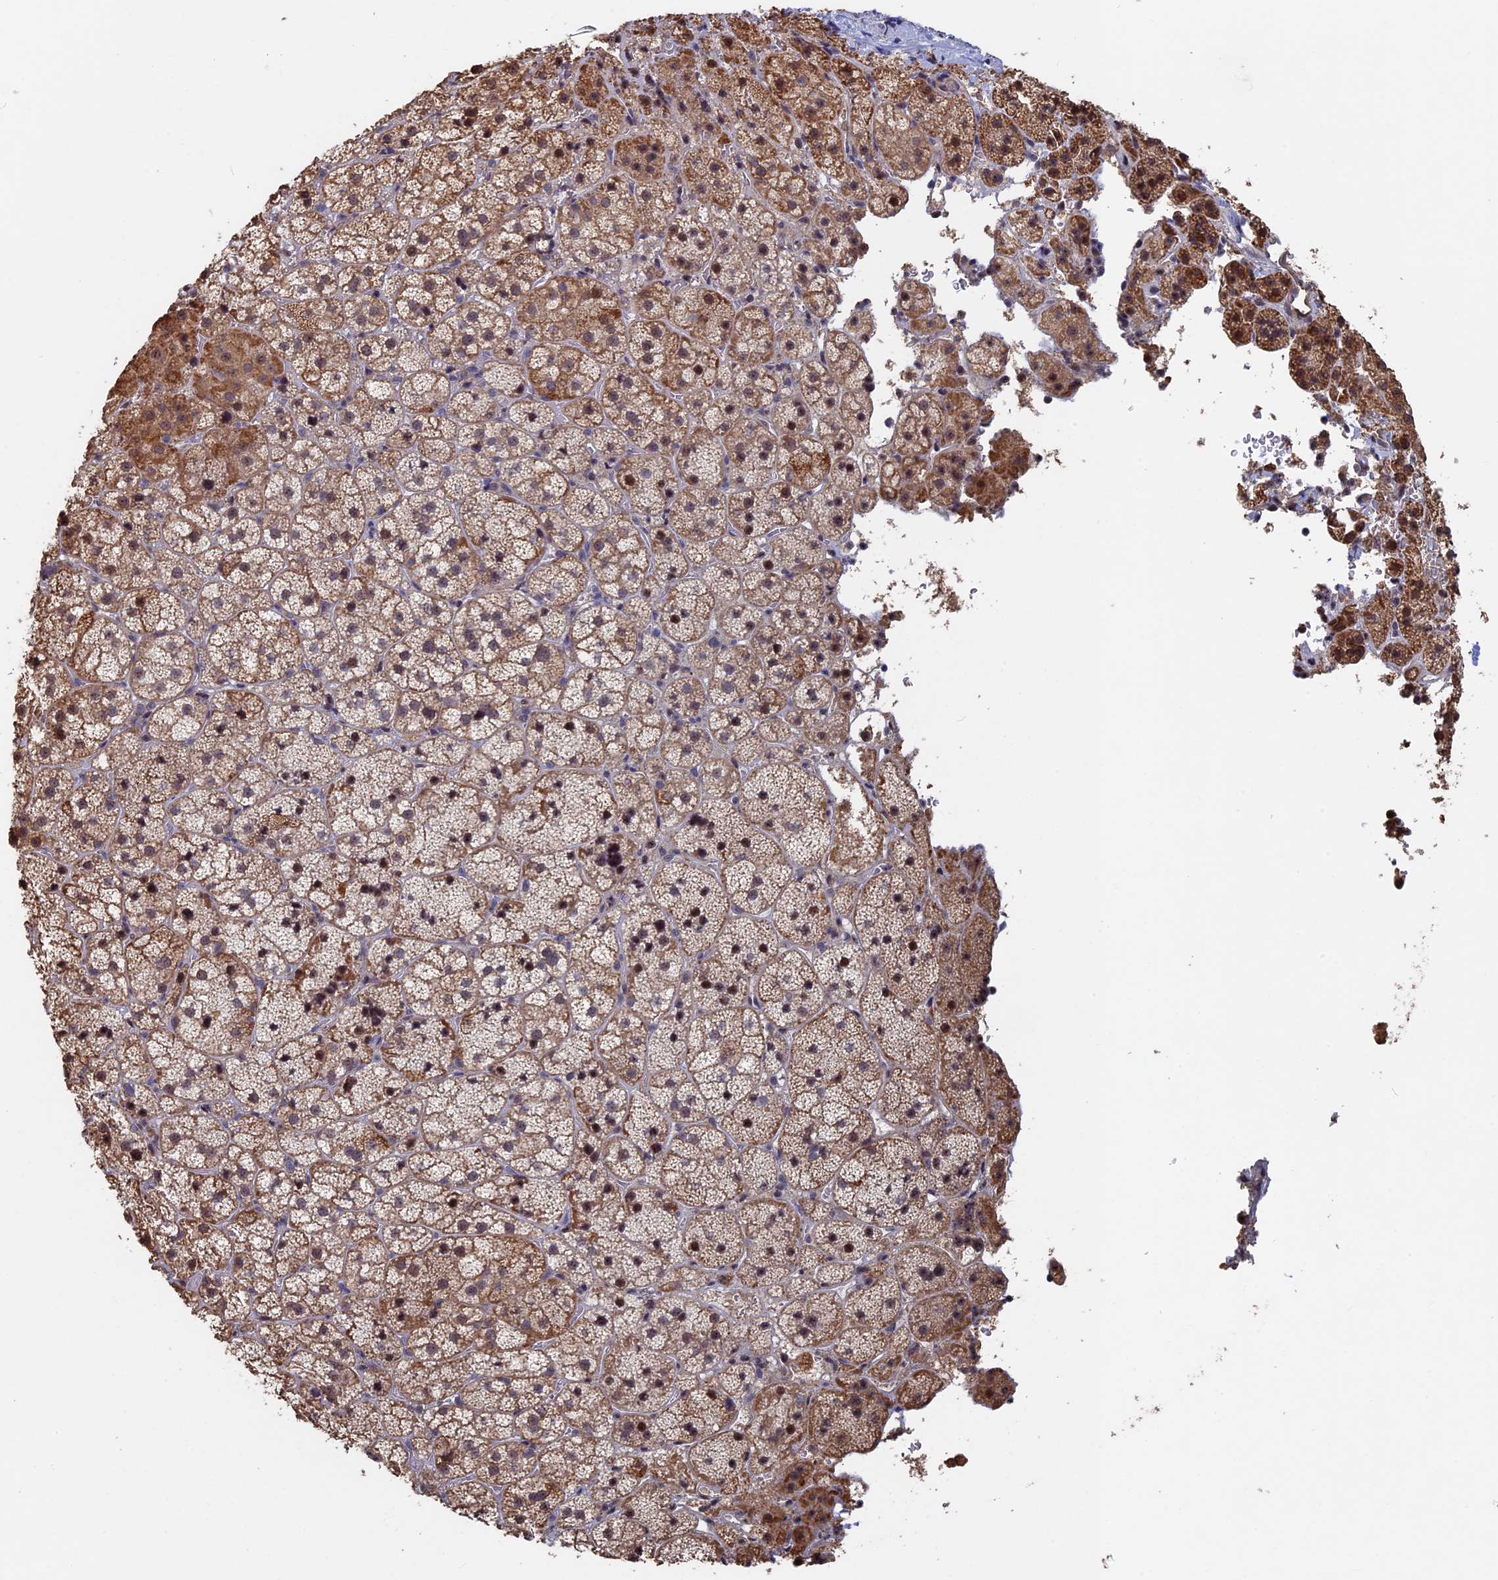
{"staining": {"intensity": "moderate", "quantity": "25%-75%", "location": "cytoplasmic/membranous"}, "tissue": "adrenal gland", "cell_type": "Glandular cells", "image_type": "normal", "snomed": [{"axis": "morphology", "description": "Normal tissue, NOS"}, {"axis": "topography", "description": "Adrenal gland"}], "caption": "Brown immunohistochemical staining in benign human adrenal gland displays moderate cytoplasmic/membranous staining in about 25%-75% of glandular cells.", "gene": "KIAA1328", "patient": {"sex": "female", "age": 44}}